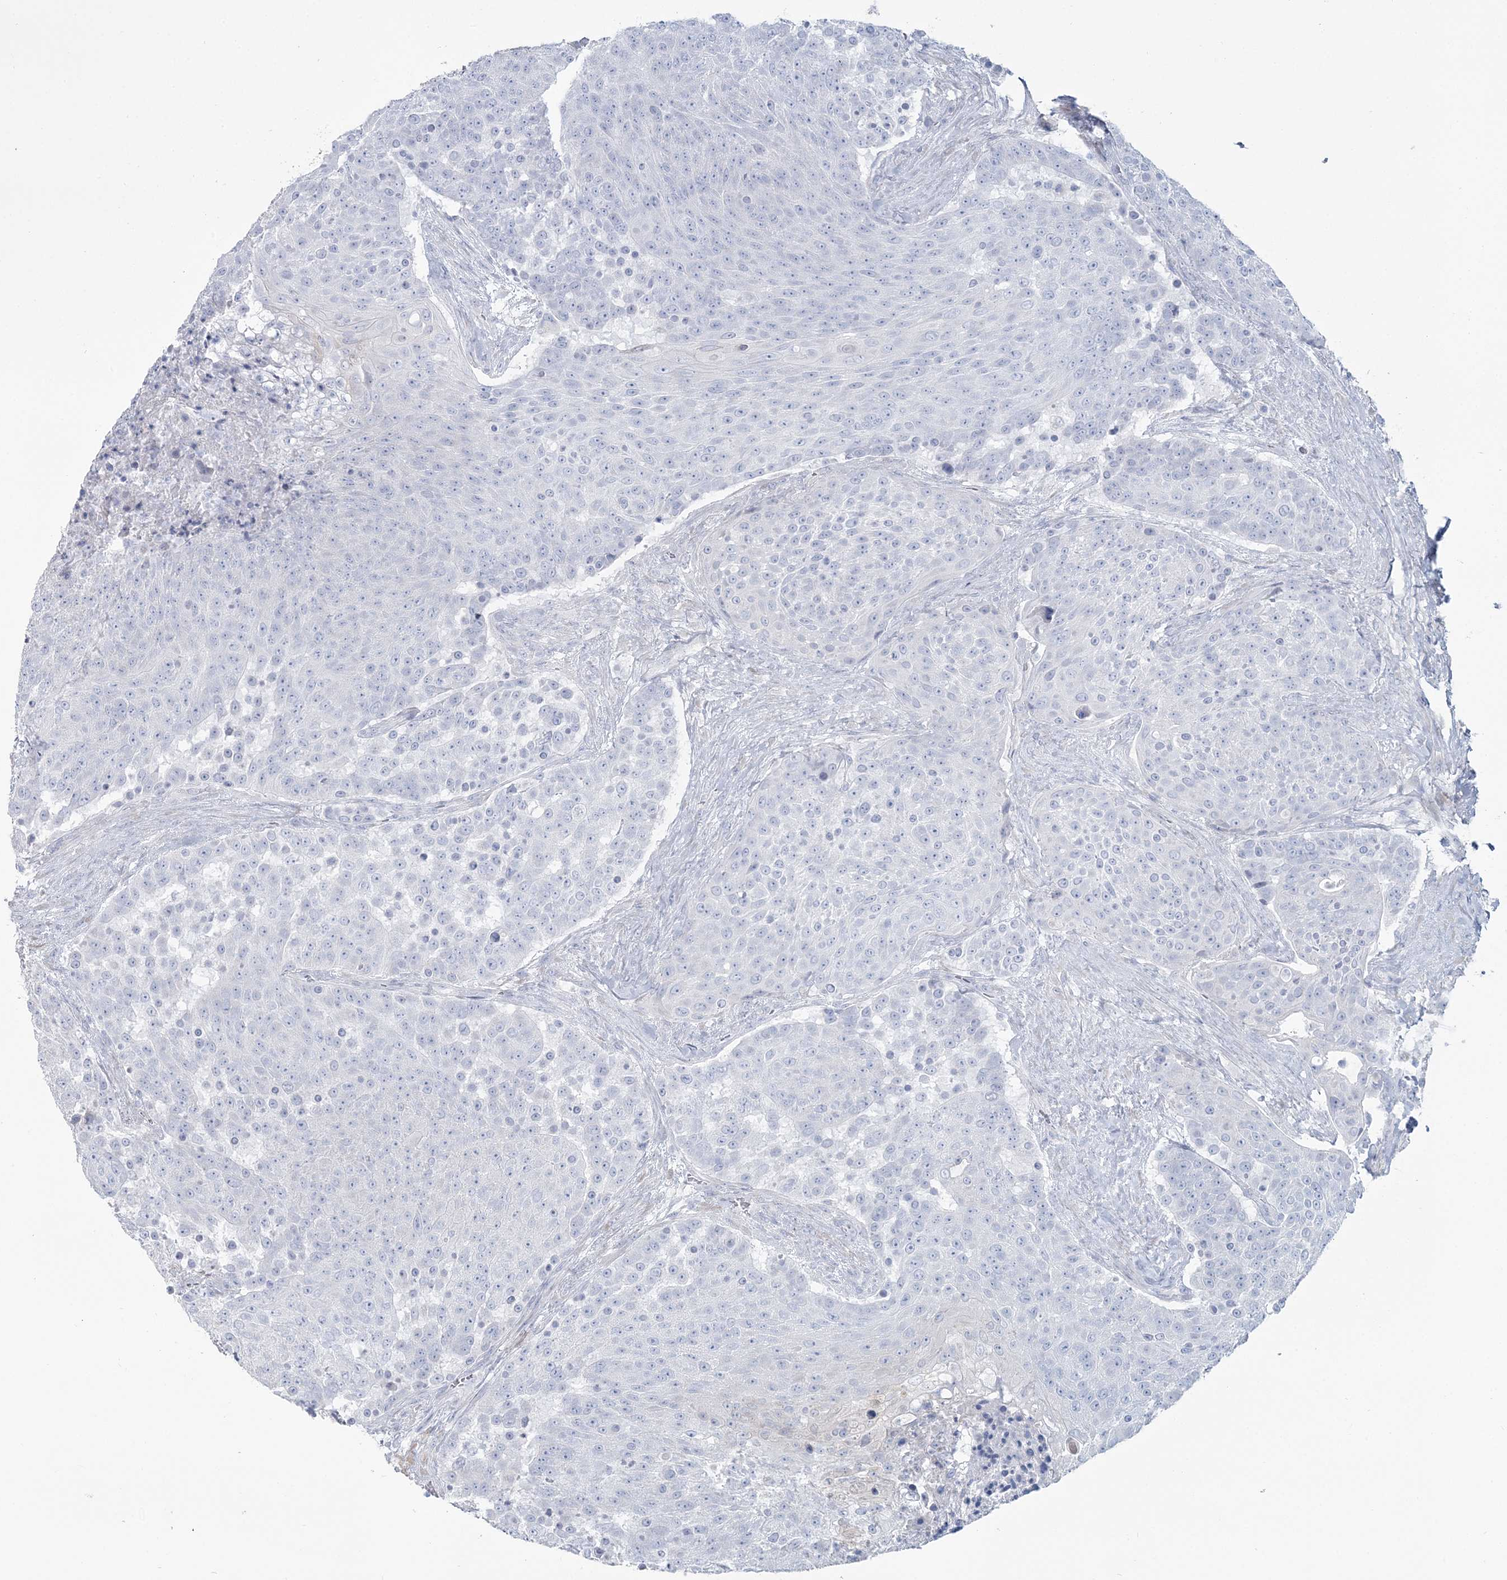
{"staining": {"intensity": "negative", "quantity": "none", "location": "none"}, "tissue": "urothelial cancer", "cell_type": "Tumor cells", "image_type": "cancer", "snomed": [{"axis": "morphology", "description": "Urothelial carcinoma, High grade"}, {"axis": "topography", "description": "Urinary bladder"}], "caption": "A photomicrograph of human high-grade urothelial carcinoma is negative for staining in tumor cells. (DAB immunohistochemistry (IHC) with hematoxylin counter stain).", "gene": "CMBL", "patient": {"sex": "female", "age": 63}}